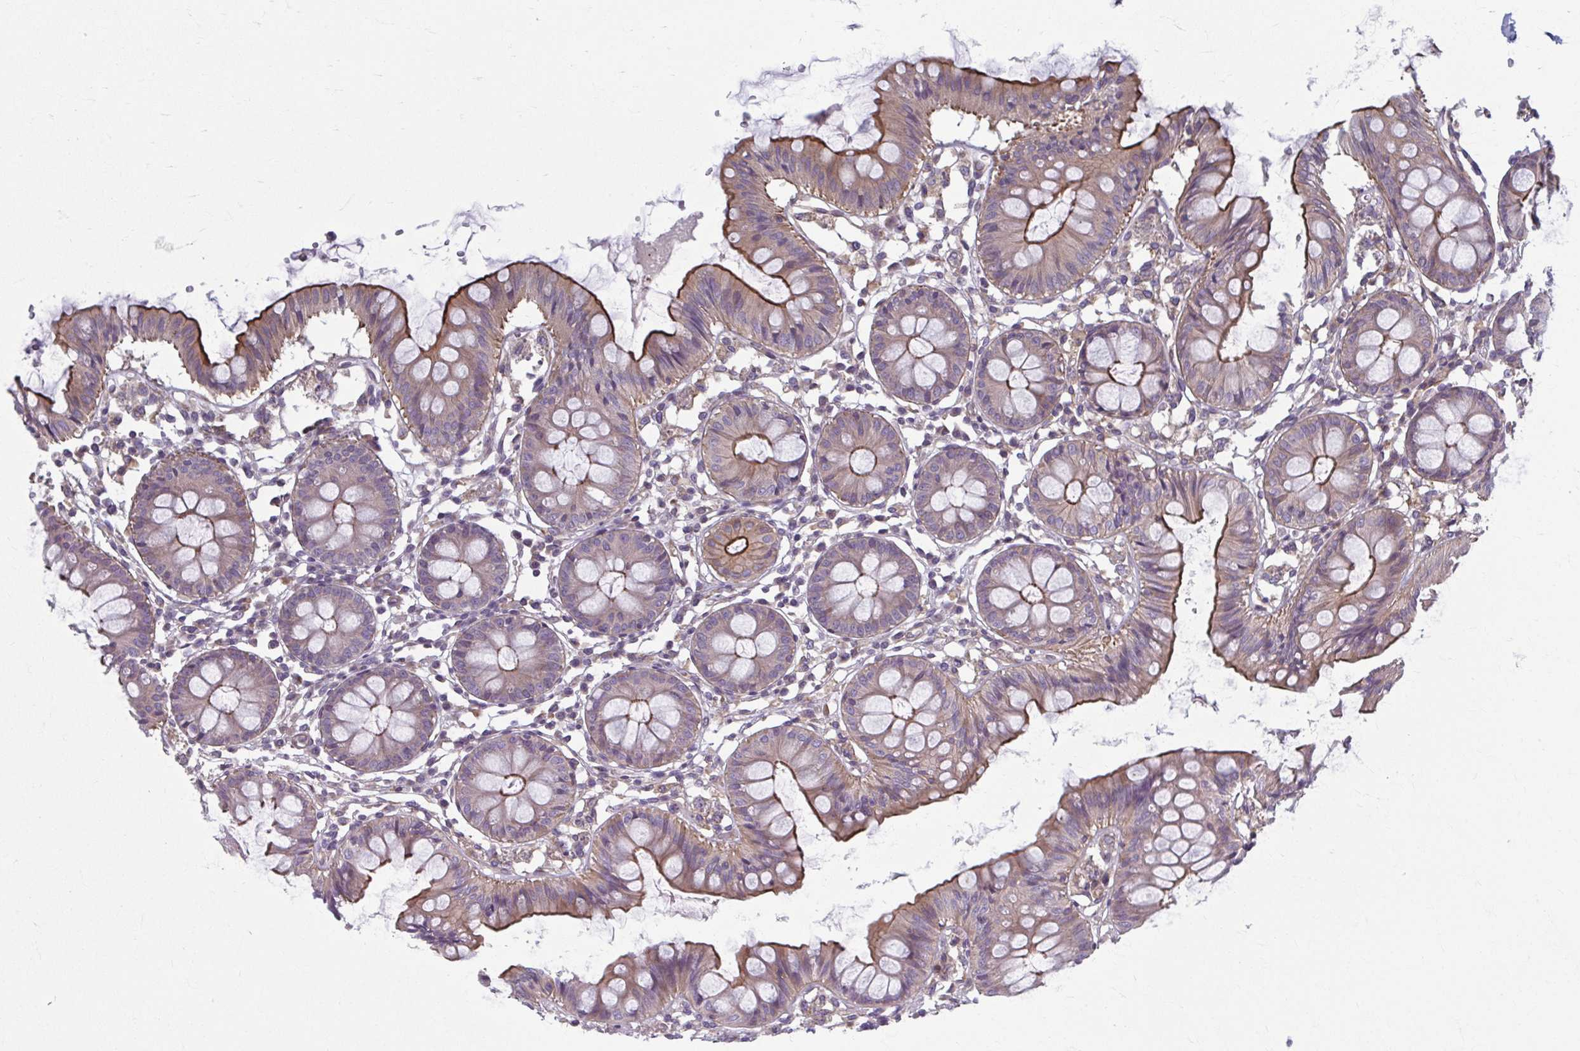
{"staining": {"intensity": "moderate", "quantity": ">75%", "location": "cytoplasmic/membranous"}, "tissue": "colon", "cell_type": "Endothelial cells", "image_type": "normal", "snomed": [{"axis": "morphology", "description": "Normal tissue, NOS"}, {"axis": "topography", "description": "Colon"}], "caption": "Colon stained with DAB IHC reveals medium levels of moderate cytoplasmic/membranous staining in approximately >75% of endothelial cells. The staining was performed using DAB, with brown indicating positive protein expression. Nuclei are stained blue with hematoxylin.", "gene": "EID2B", "patient": {"sex": "female", "age": 84}}